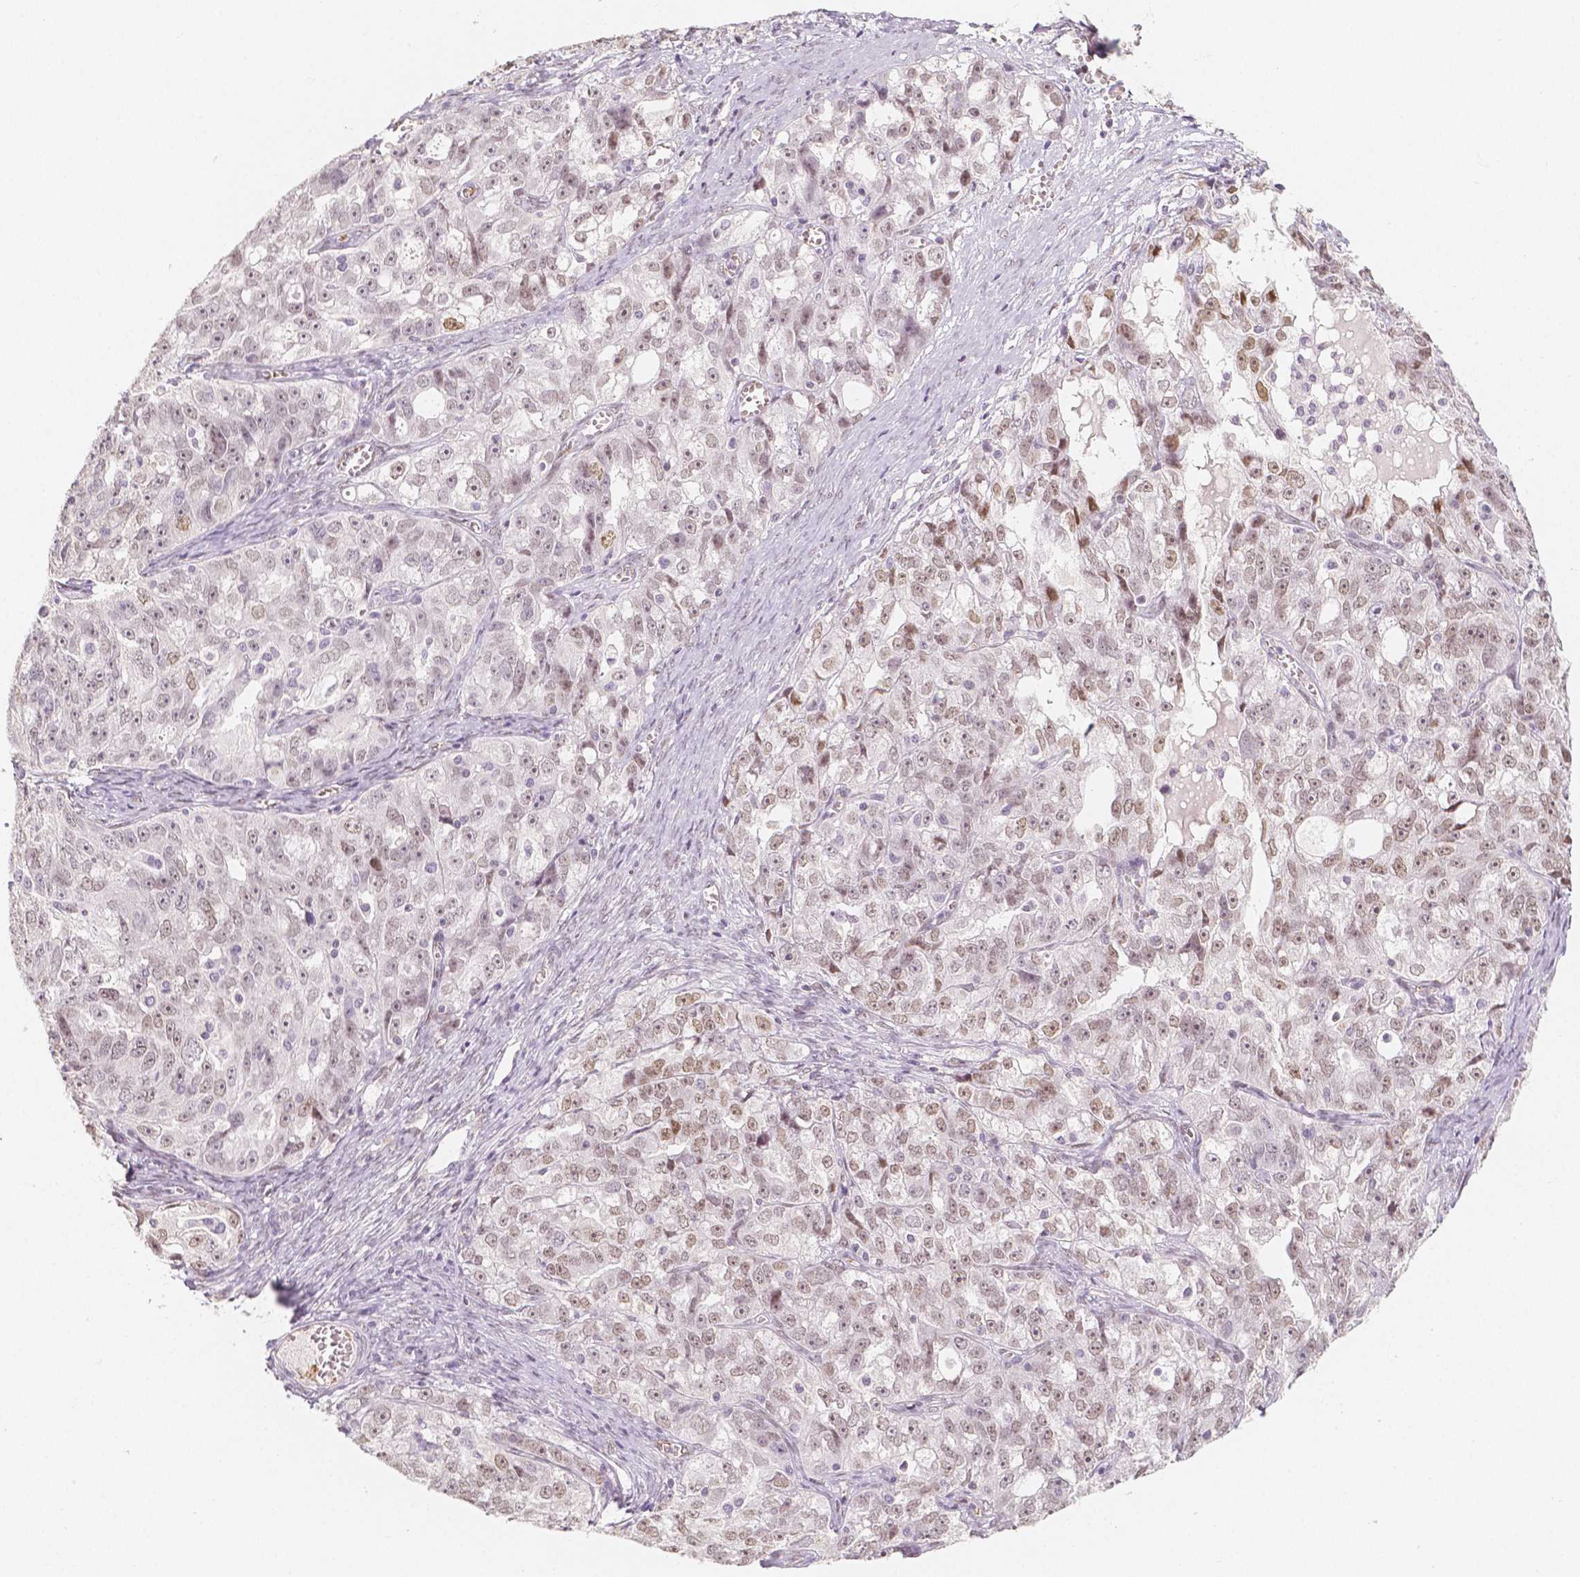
{"staining": {"intensity": "weak", "quantity": "25%-75%", "location": "nuclear"}, "tissue": "ovarian cancer", "cell_type": "Tumor cells", "image_type": "cancer", "snomed": [{"axis": "morphology", "description": "Cystadenocarcinoma, serous, NOS"}, {"axis": "topography", "description": "Ovary"}], "caption": "The micrograph shows a brown stain indicating the presence of a protein in the nuclear of tumor cells in ovarian serous cystadenocarcinoma.", "gene": "KDM5B", "patient": {"sex": "female", "age": 51}}